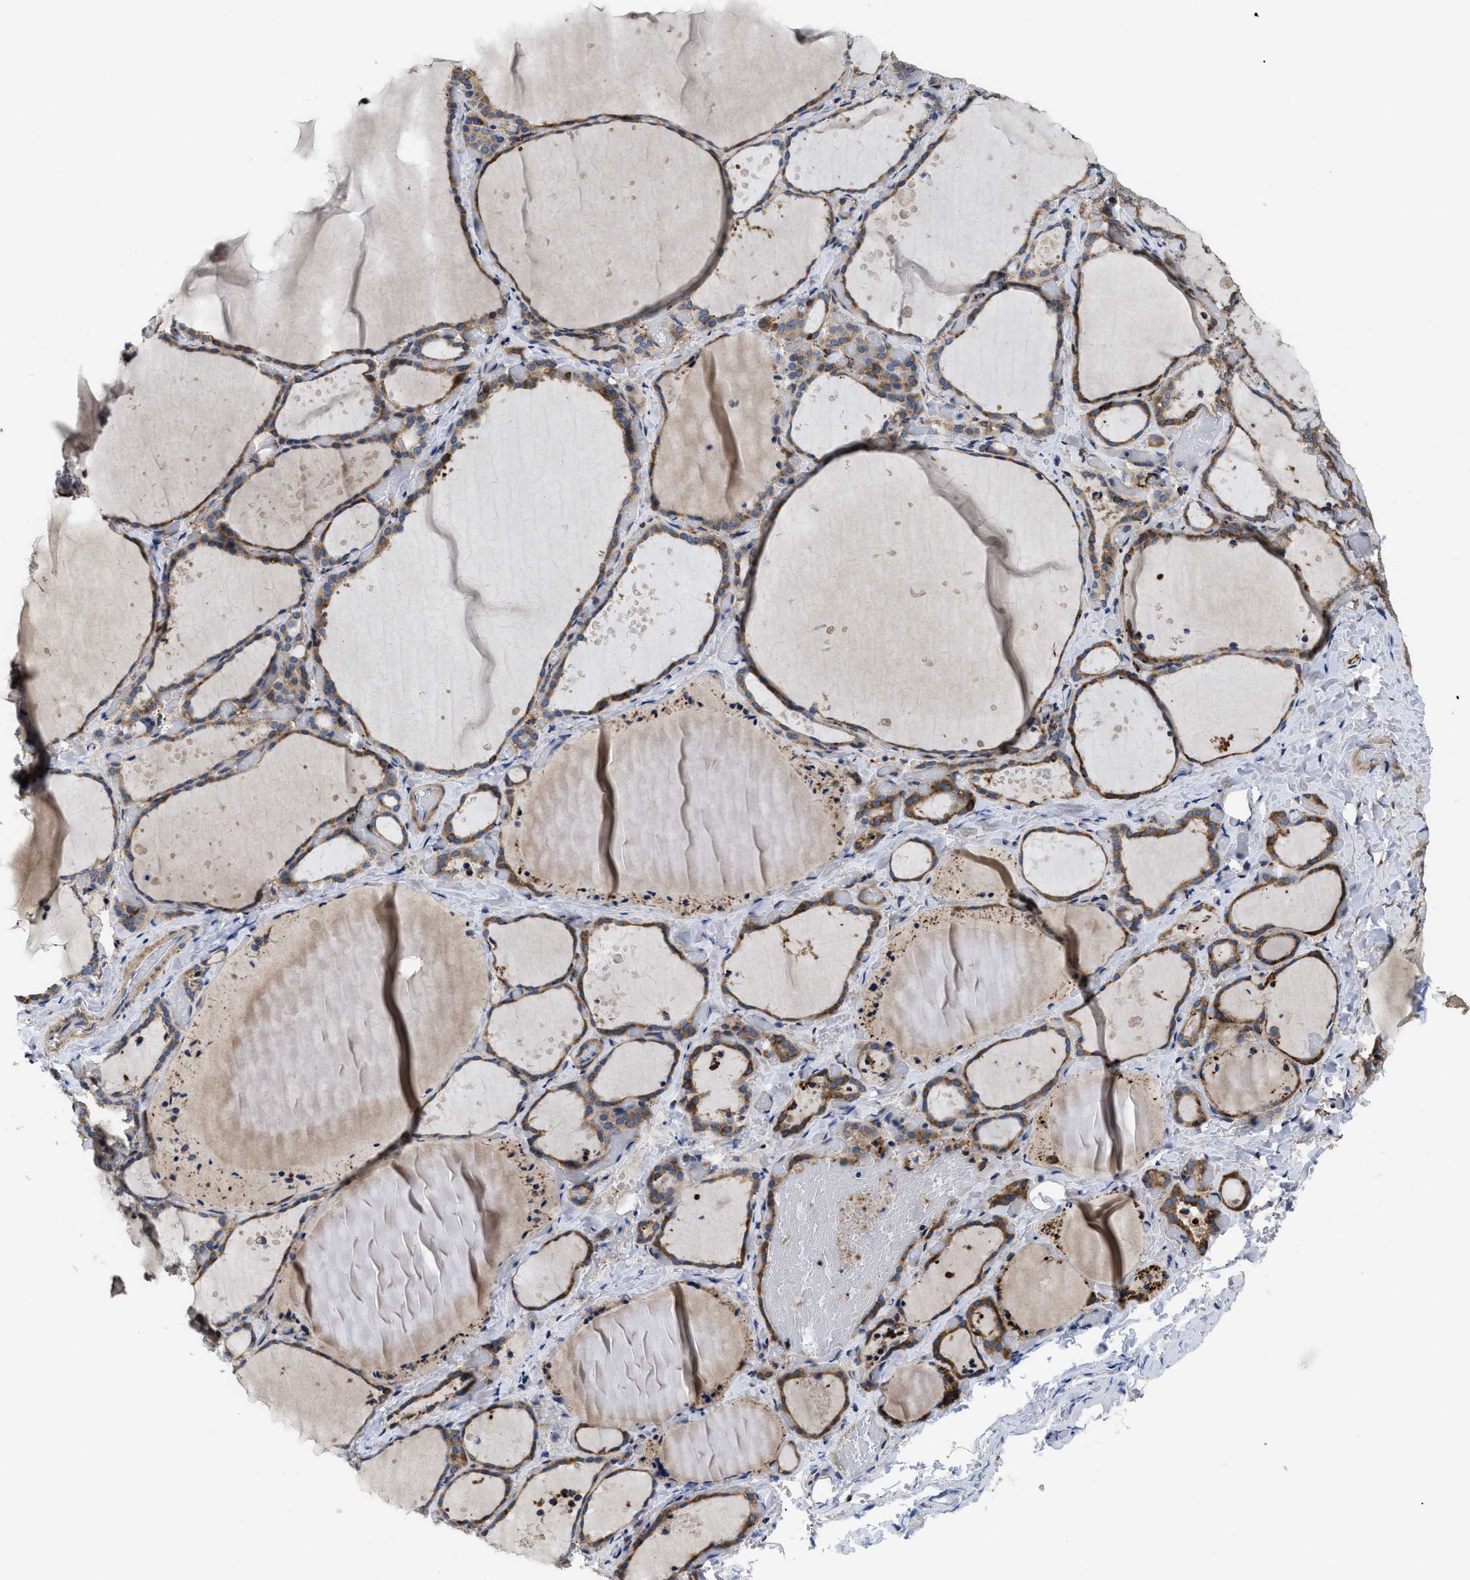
{"staining": {"intensity": "moderate", "quantity": "25%-75%", "location": "cytoplasmic/membranous"}, "tissue": "thyroid gland", "cell_type": "Glandular cells", "image_type": "normal", "snomed": [{"axis": "morphology", "description": "Normal tissue, NOS"}, {"axis": "topography", "description": "Thyroid gland"}], "caption": "Immunohistochemical staining of unremarkable thyroid gland displays medium levels of moderate cytoplasmic/membranous positivity in about 25%-75% of glandular cells. (brown staining indicates protein expression, while blue staining denotes nuclei).", "gene": "SQLE", "patient": {"sex": "female", "age": 44}}